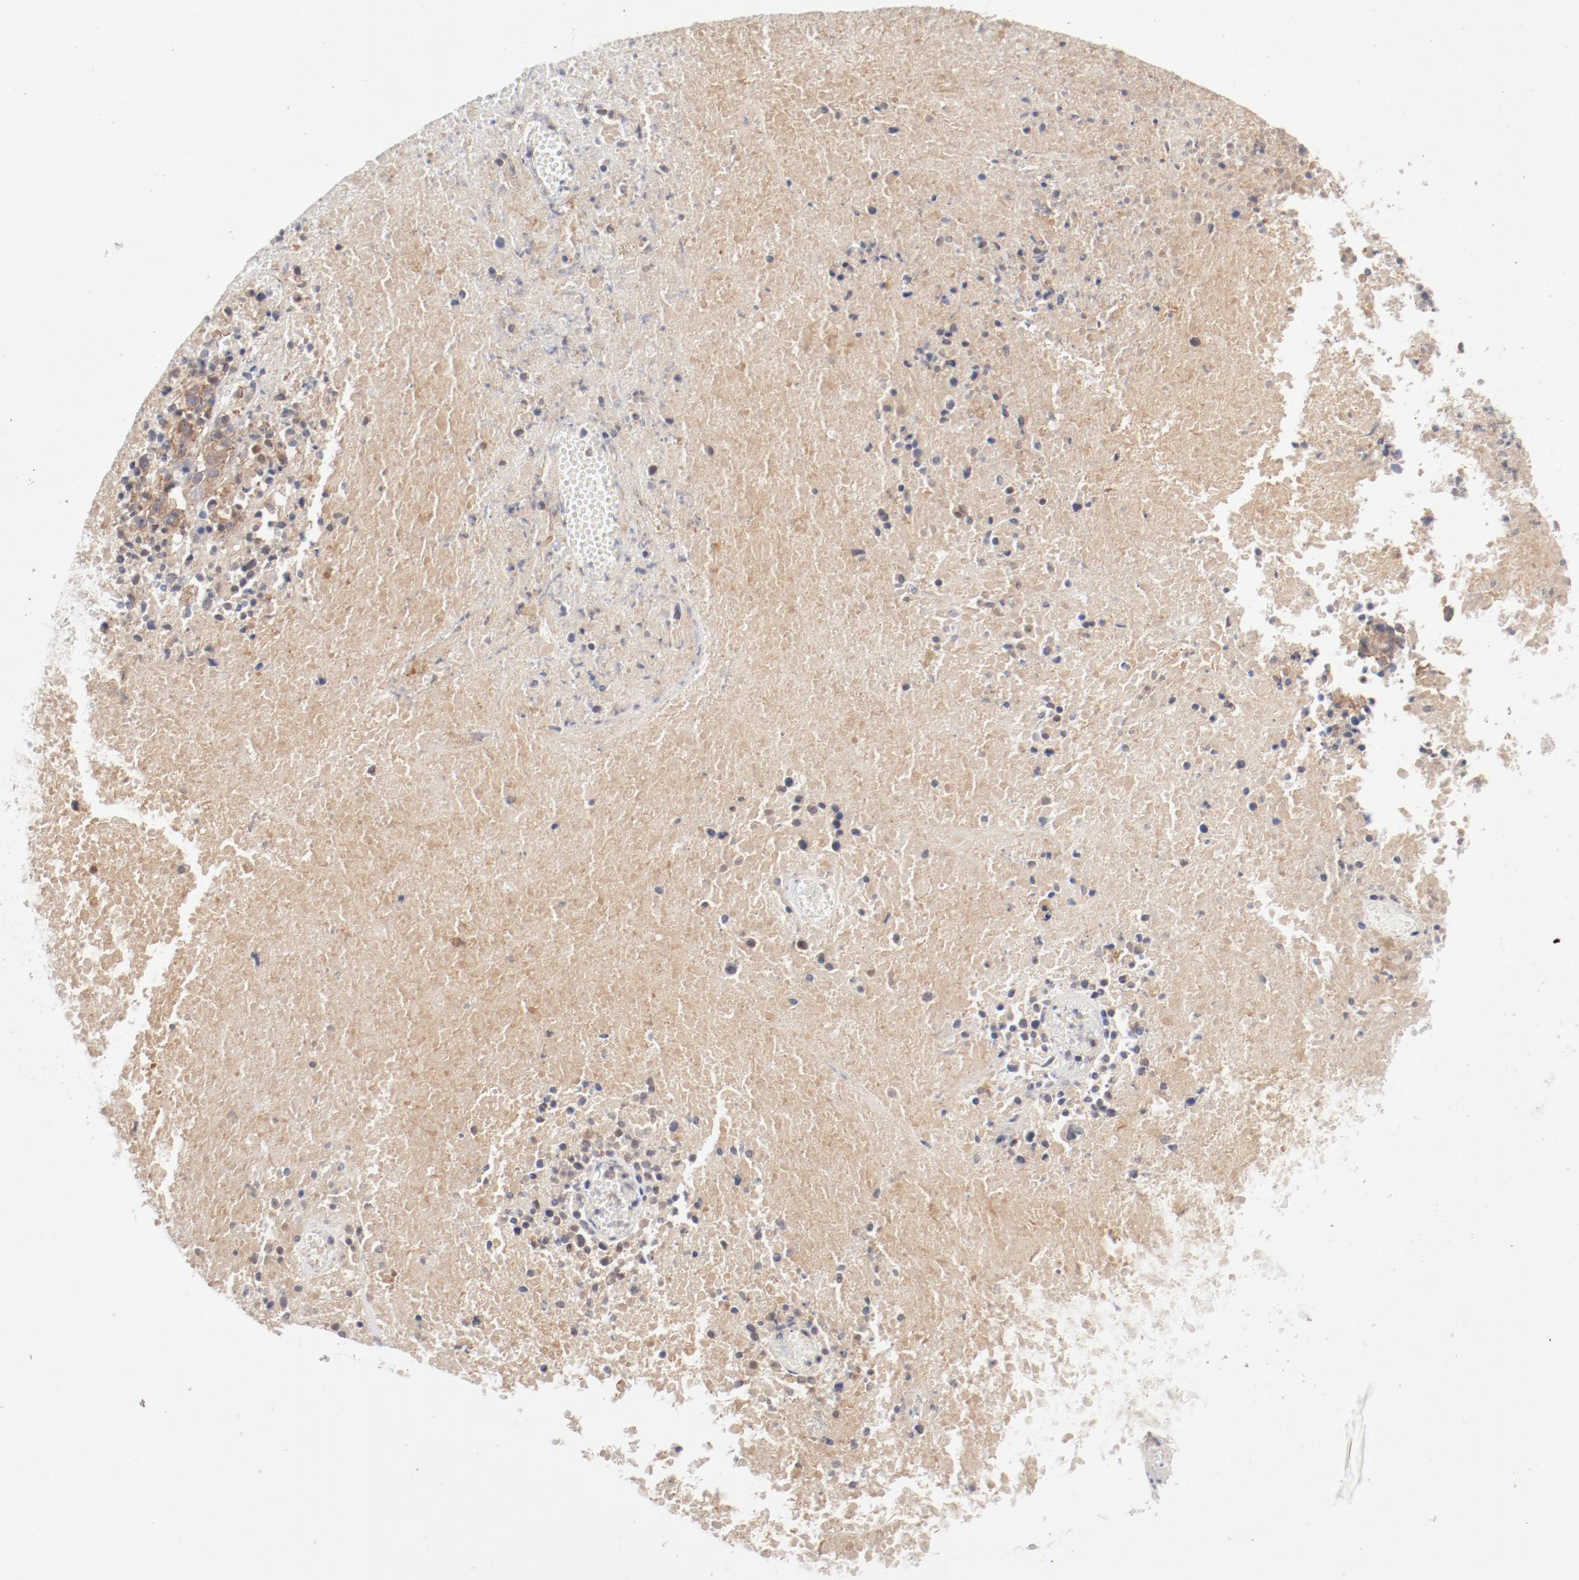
{"staining": {"intensity": "moderate", "quantity": ">75%", "location": "cytoplasmic/membranous"}, "tissue": "melanoma", "cell_type": "Tumor cells", "image_type": "cancer", "snomed": [{"axis": "morphology", "description": "Malignant melanoma, Metastatic site"}, {"axis": "topography", "description": "Cerebral cortex"}], "caption": "Tumor cells reveal medium levels of moderate cytoplasmic/membranous staining in about >75% of cells in human malignant melanoma (metastatic site).", "gene": "AP2A1", "patient": {"sex": "female", "age": 52}}